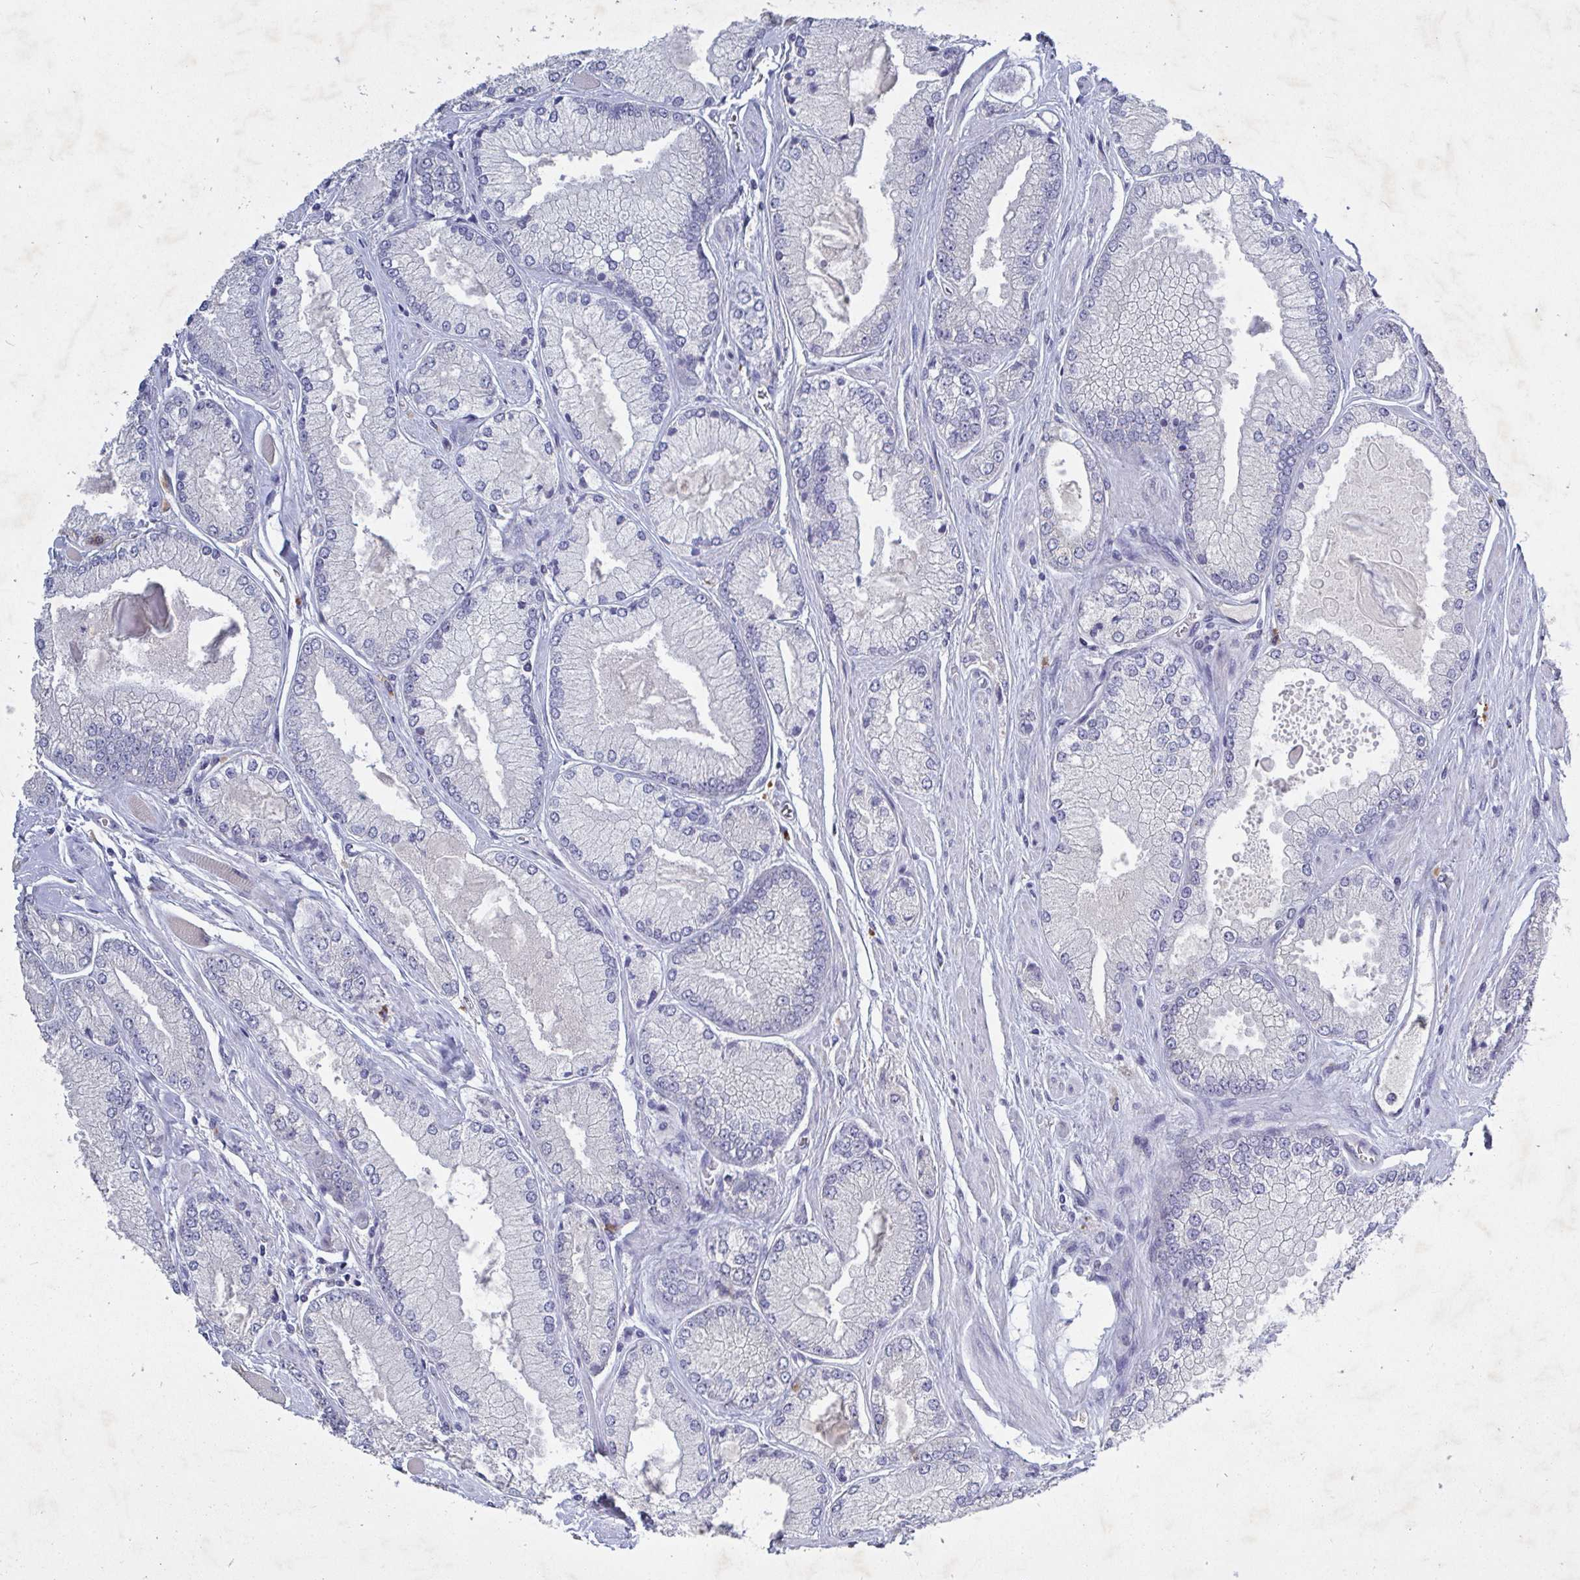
{"staining": {"intensity": "negative", "quantity": "none", "location": "none"}, "tissue": "prostate cancer", "cell_type": "Tumor cells", "image_type": "cancer", "snomed": [{"axis": "morphology", "description": "Adenocarcinoma, Low grade"}, {"axis": "topography", "description": "Prostate"}], "caption": "Photomicrograph shows no significant protein staining in tumor cells of prostate low-grade adenocarcinoma.", "gene": "GALNT13", "patient": {"sex": "male", "age": 67}}